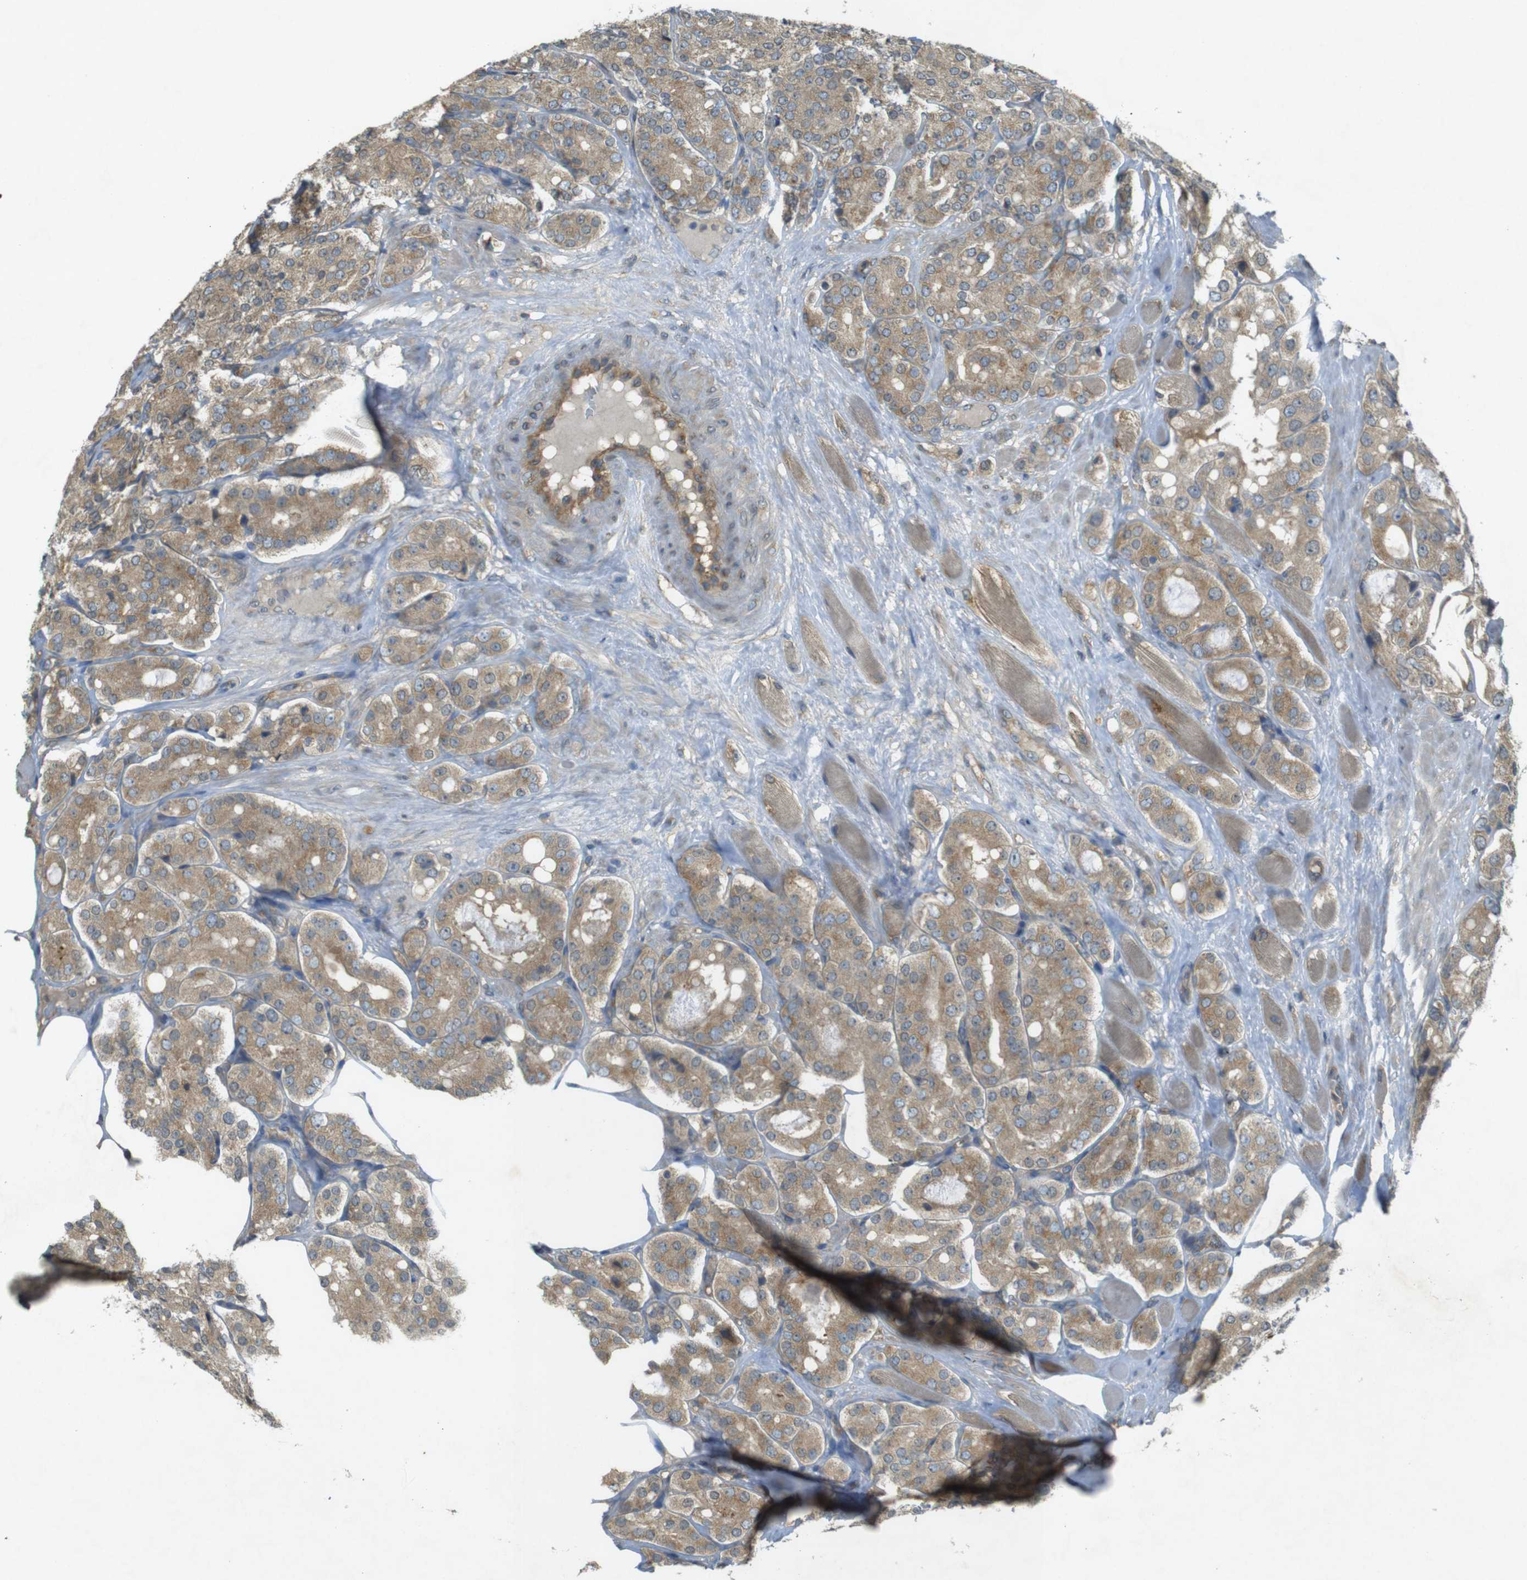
{"staining": {"intensity": "weak", "quantity": ">75%", "location": "cytoplasmic/membranous"}, "tissue": "prostate cancer", "cell_type": "Tumor cells", "image_type": "cancer", "snomed": [{"axis": "morphology", "description": "Adenocarcinoma, High grade"}, {"axis": "topography", "description": "Prostate"}], "caption": "This is a histology image of immunohistochemistry (IHC) staining of prostate adenocarcinoma (high-grade), which shows weak expression in the cytoplasmic/membranous of tumor cells.", "gene": "KIF5B", "patient": {"sex": "male", "age": 65}}